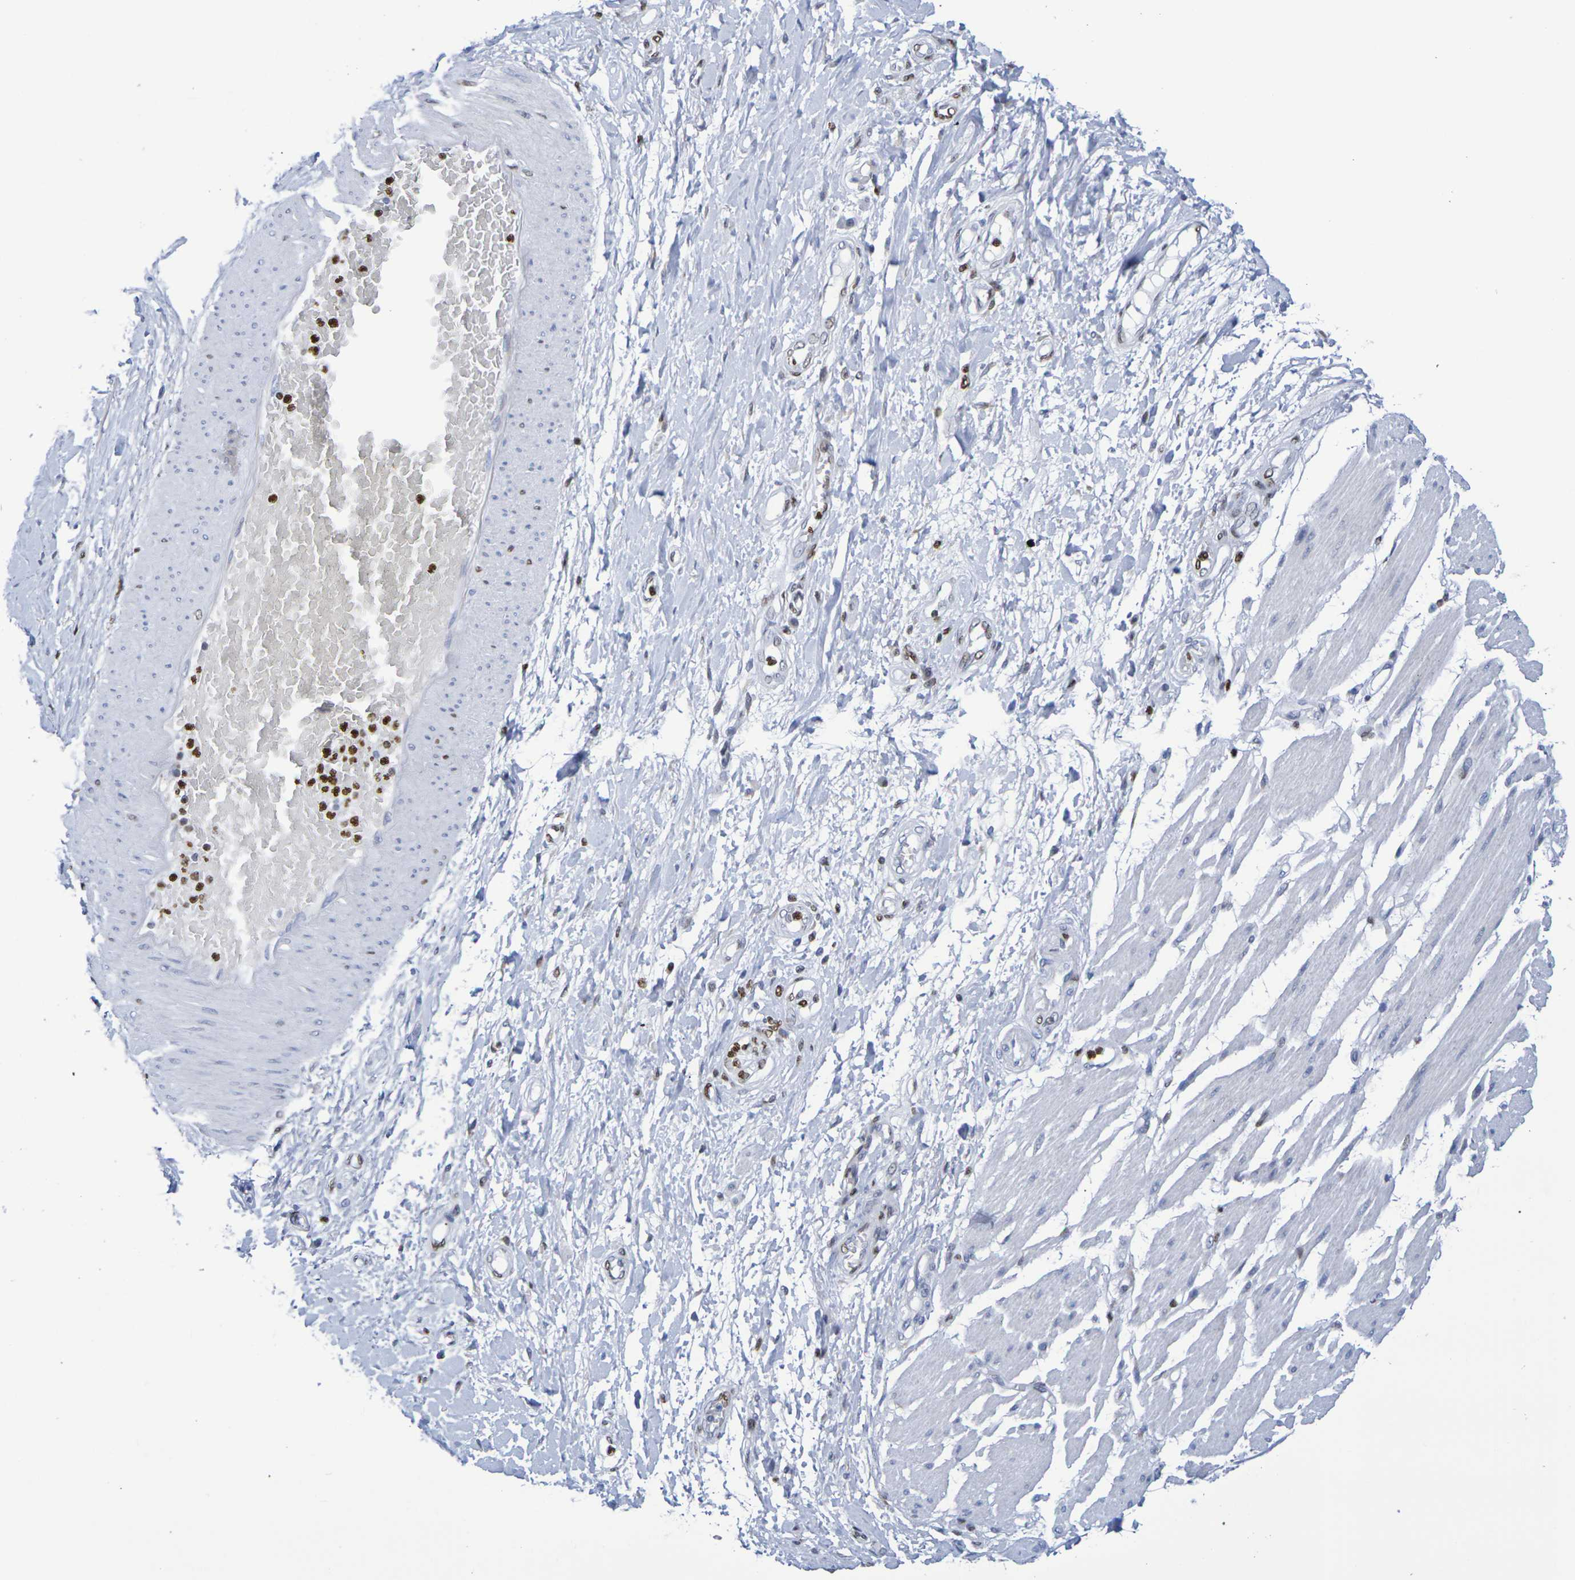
{"staining": {"intensity": "negative", "quantity": "none", "location": "none"}, "tissue": "adipose tissue", "cell_type": "Adipocytes", "image_type": "normal", "snomed": [{"axis": "morphology", "description": "Normal tissue, NOS"}, {"axis": "morphology", "description": "Adenocarcinoma, NOS"}, {"axis": "topography", "description": "Esophagus"}], "caption": "High power microscopy image of an immunohistochemistry (IHC) micrograph of benign adipose tissue, revealing no significant staining in adipocytes.", "gene": "H1", "patient": {"sex": "male", "age": 62}}